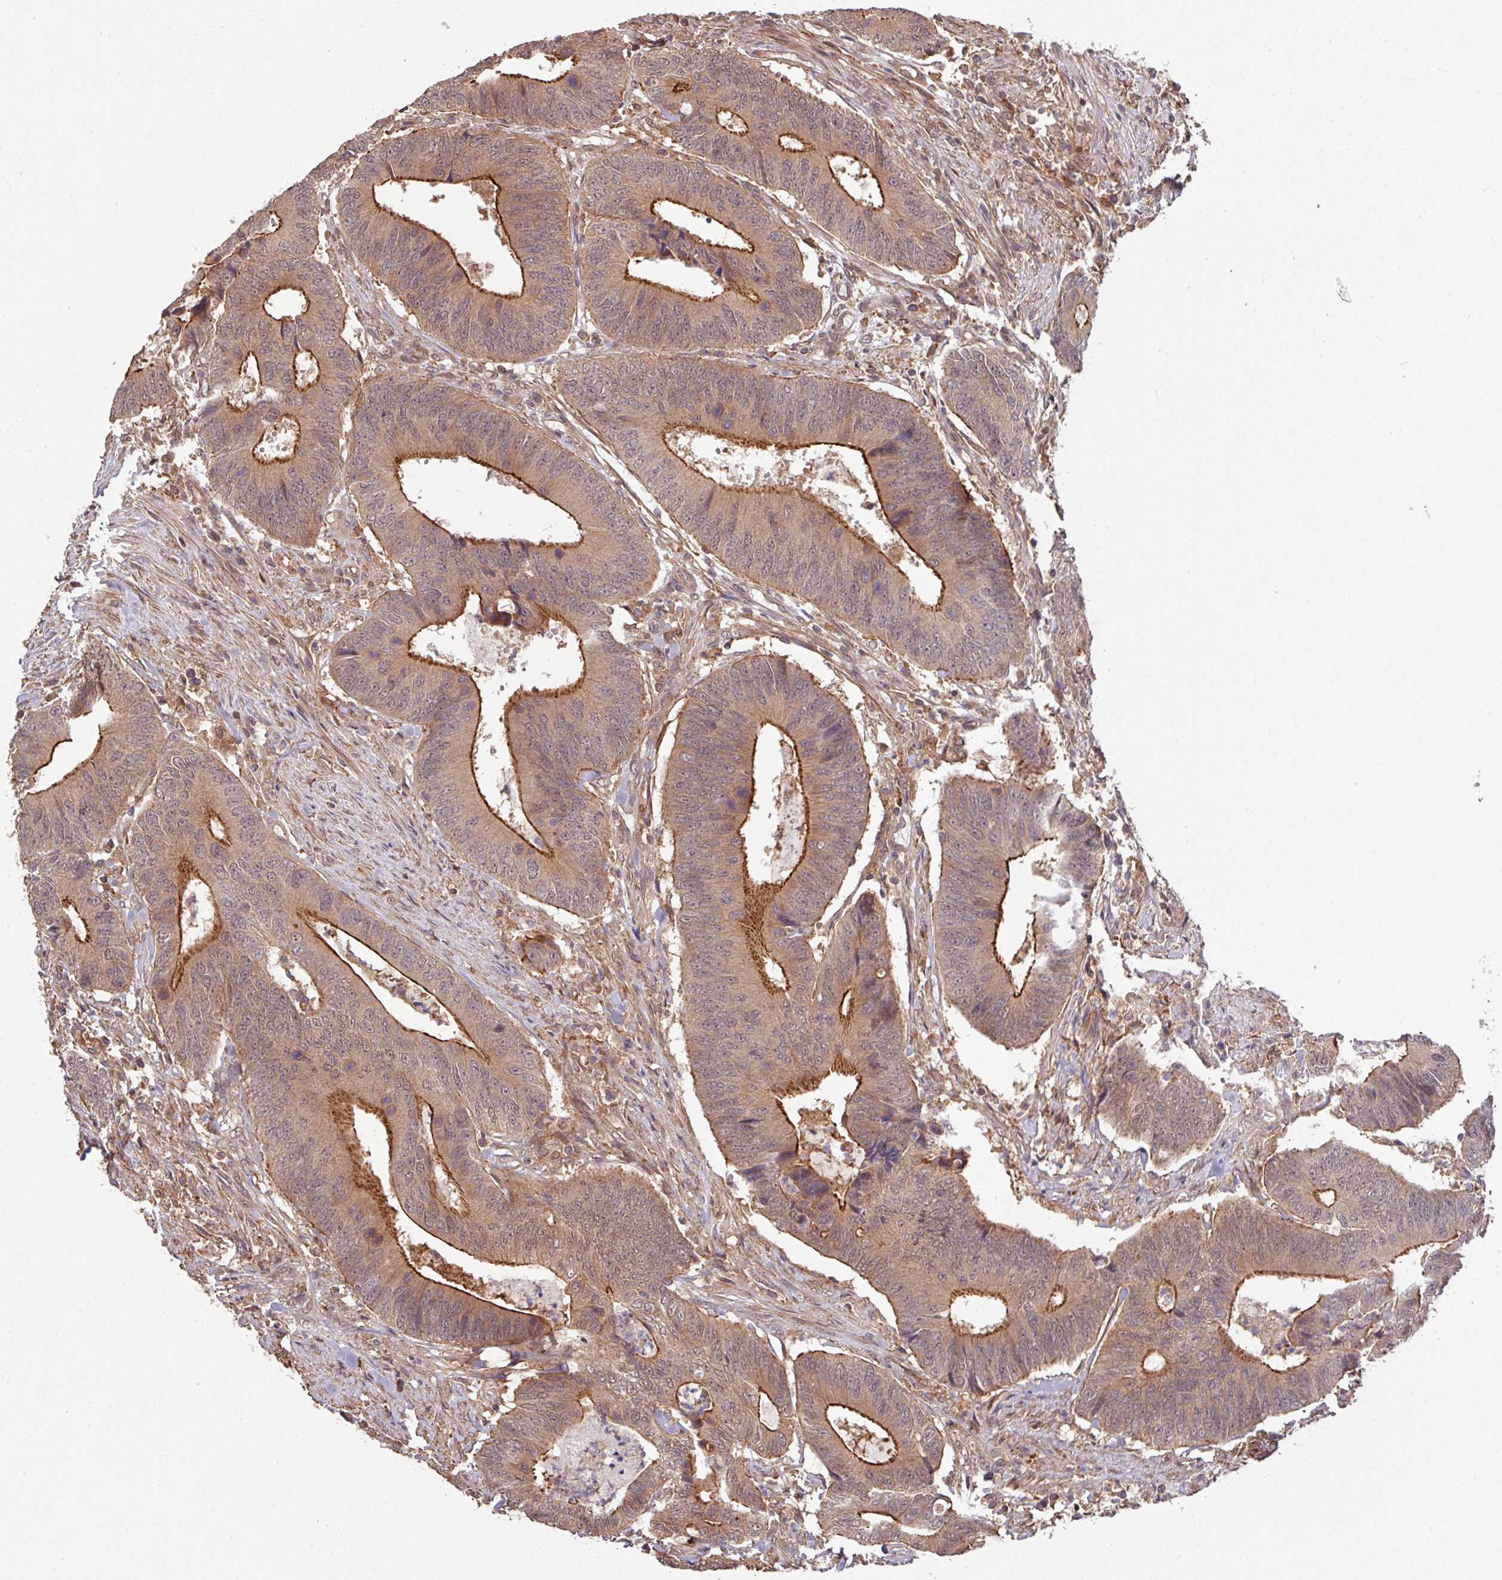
{"staining": {"intensity": "strong", "quantity": "25%-75%", "location": "cytoplasmic/membranous"}, "tissue": "colorectal cancer", "cell_type": "Tumor cells", "image_type": "cancer", "snomed": [{"axis": "morphology", "description": "Adenocarcinoma, NOS"}, {"axis": "topography", "description": "Colon"}], "caption": "Strong cytoplasmic/membranous protein staining is seen in approximately 25%-75% of tumor cells in colorectal adenocarcinoma. Using DAB (brown) and hematoxylin (blue) stains, captured at high magnification using brightfield microscopy.", "gene": "ARPIN", "patient": {"sex": "male", "age": 87}}